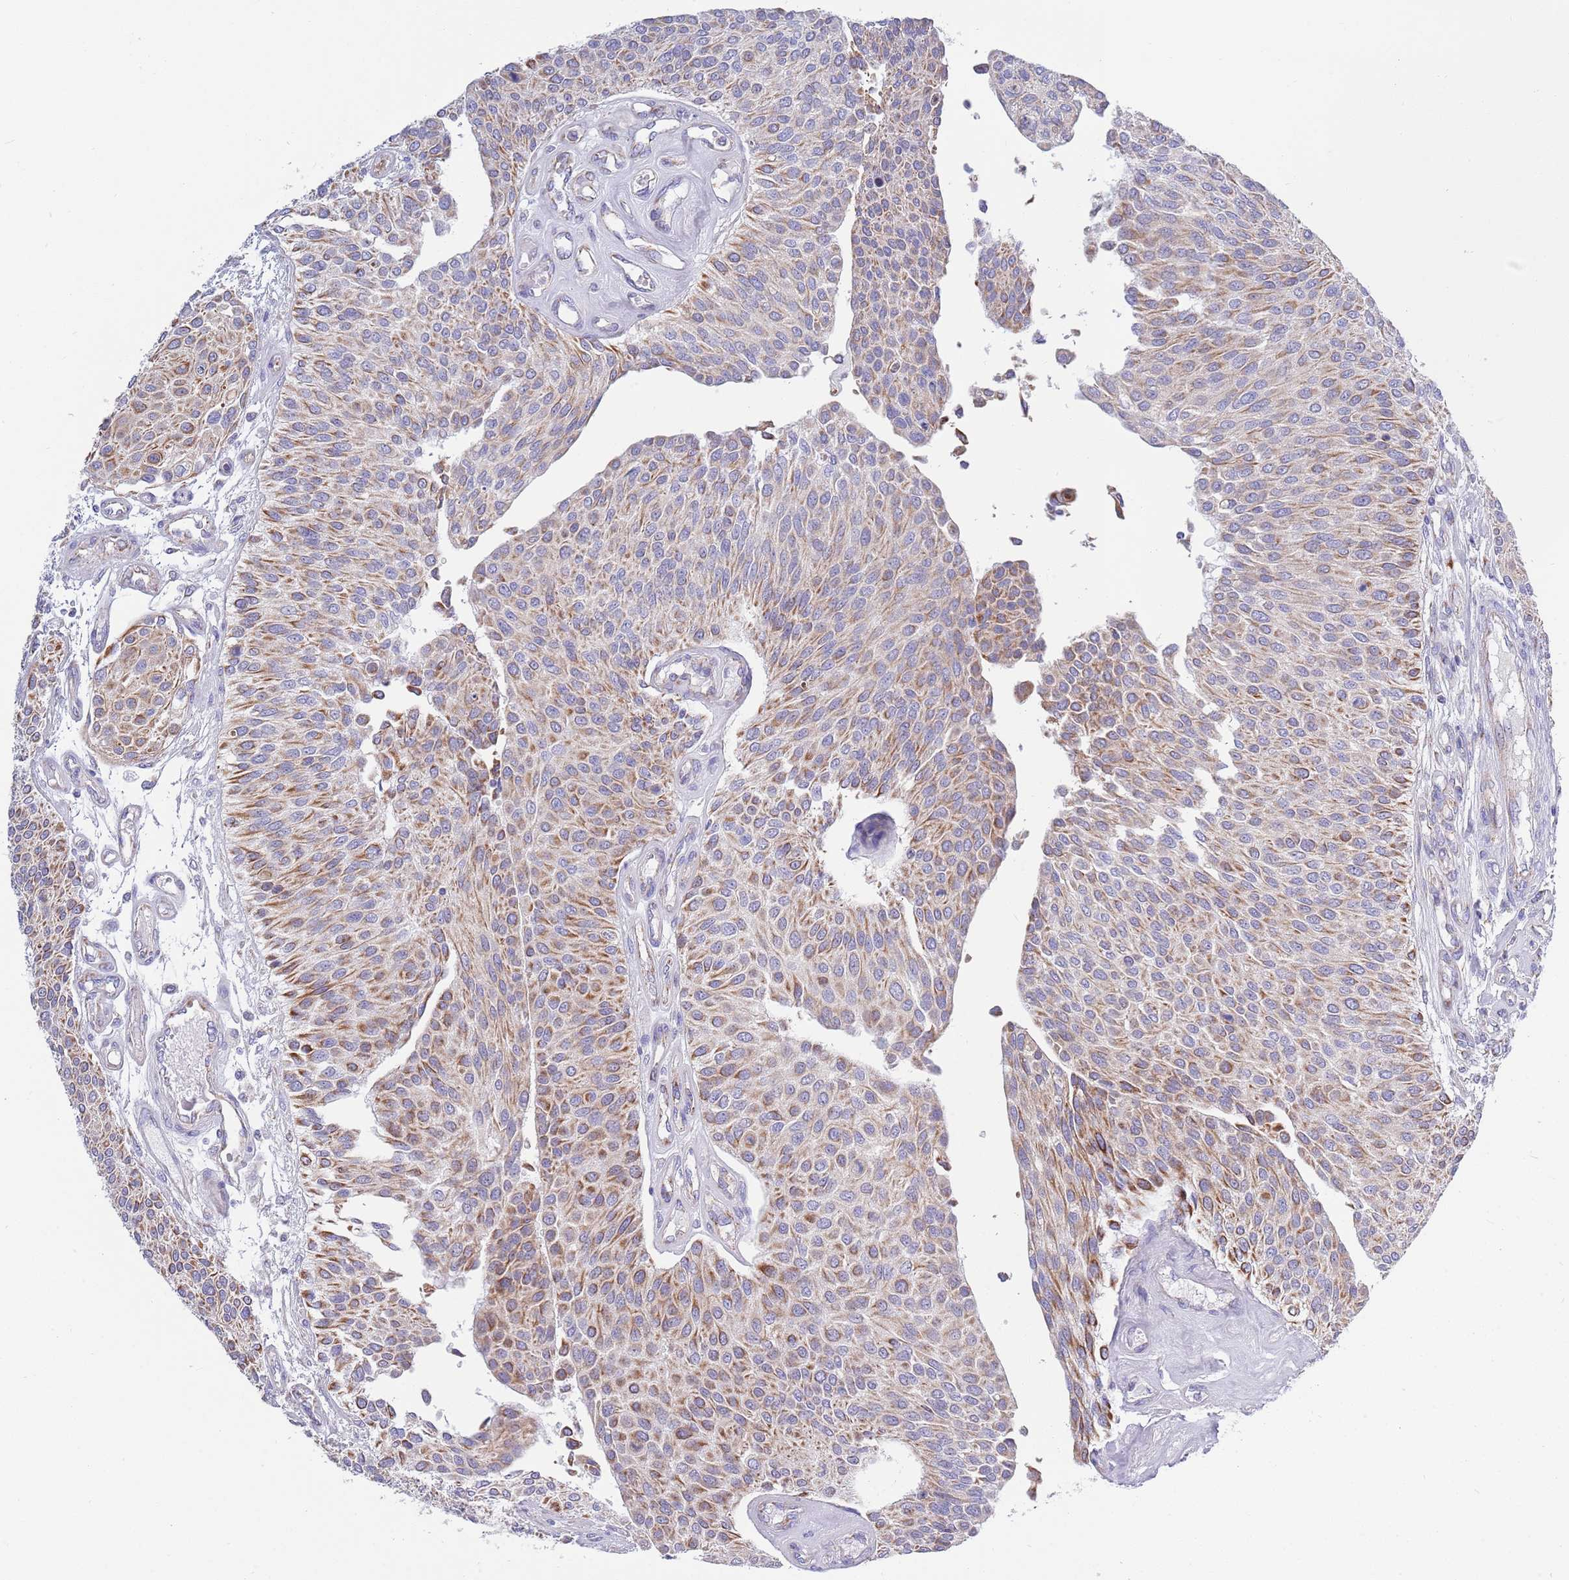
{"staining": {"intensity": "moderate", "quantity": ">75%", "location": "cytoplasmic/membranous"}, "tissue": "urothelial cancer", "cell_type": "Tumor cells", "image_type": "cancer", "snomed": [{"axis": "morphology", "description": "Urothelial carcinoma, NOS"}, {"axis": "topography", "description": "Urinary bladder"}], "caption": "Moderate cytoplasmic/membranous staining is present in about >75% of tumor cells in urothelial cancer.", "gene": "EMC8", "patient": {"sex": "male", "age": 55}}